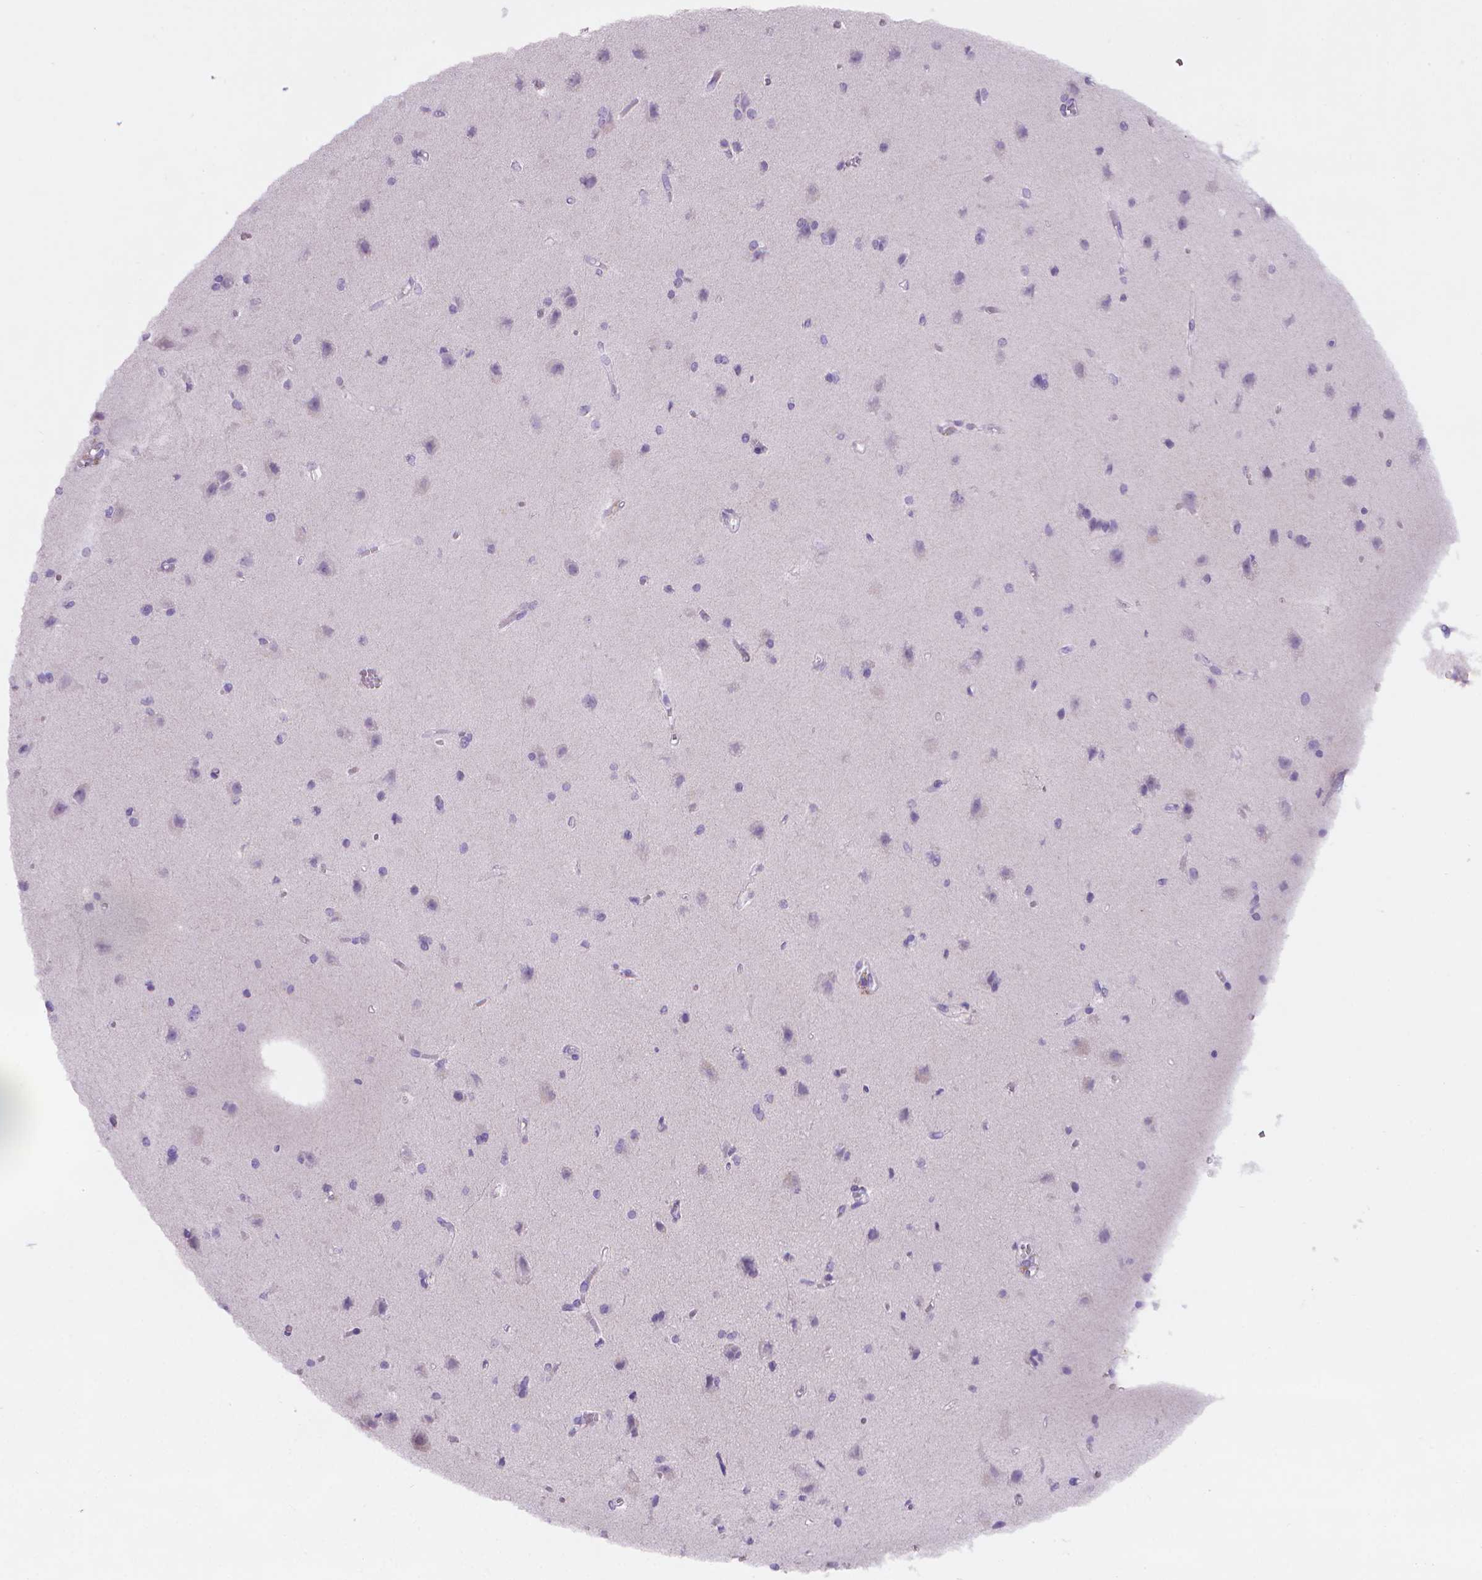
{"staining": {"intensity": "negative", "quantity": "none", "location": "none"}, "tissue": "cerebral cortex", "cell_type": "Endothelial cells", "image_type": "normal", "snomed": [{"axis": "morphology", "description": "Normal tissue, NOS"}, {"axis": "topography", "description": "Cerebral cortex"}], "caption": "Endothelial cells are negative for protein expression in benign human cerebral cortex.", "gene": "MUC1", "patient": {"sex": "male", "age": 37}}